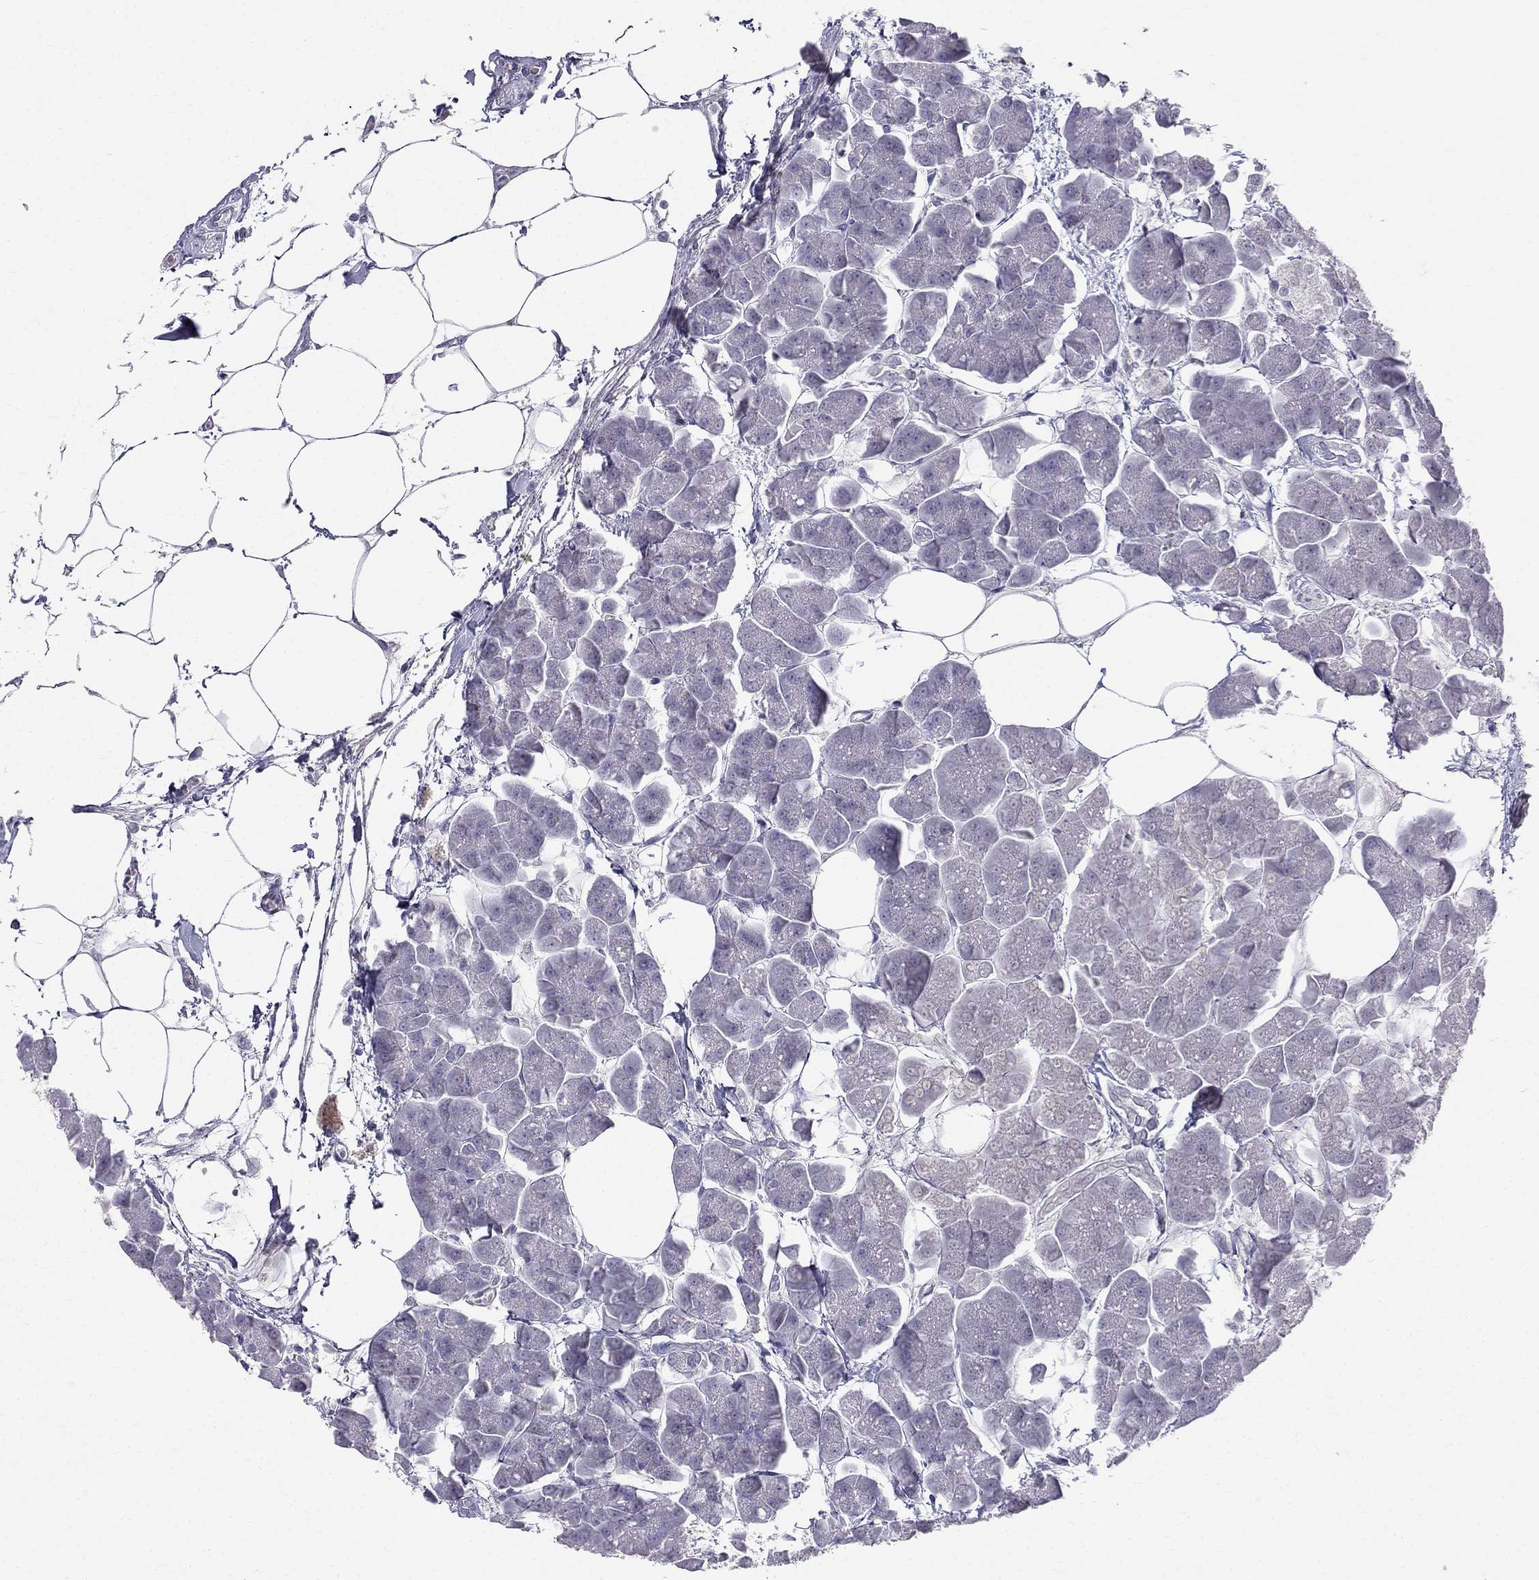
{"staining": {"intensity": "negative", "quantity": "none", "location": "none"}, "tissue": "pancreas", "cell_type": "Exocrine glandular cells", "image_type": "normal", "snomed": [{"axis": "morphology", "description": "Normal tissue, NOS"}, {"axis": "topography", "description": "Adipose tissue"}, {"axis": "topography", "description": "Pancreas"}, {"axis": "topography", "description": "Peripheral nerve tissue"}], "caption": "High power microscopy photomicrograph of an IHC image of benign pancreas, revealing no significant staining in exocrine glandular cells.", "gene": "BAG5", "patient": {"sex": "female", "age": 58}}